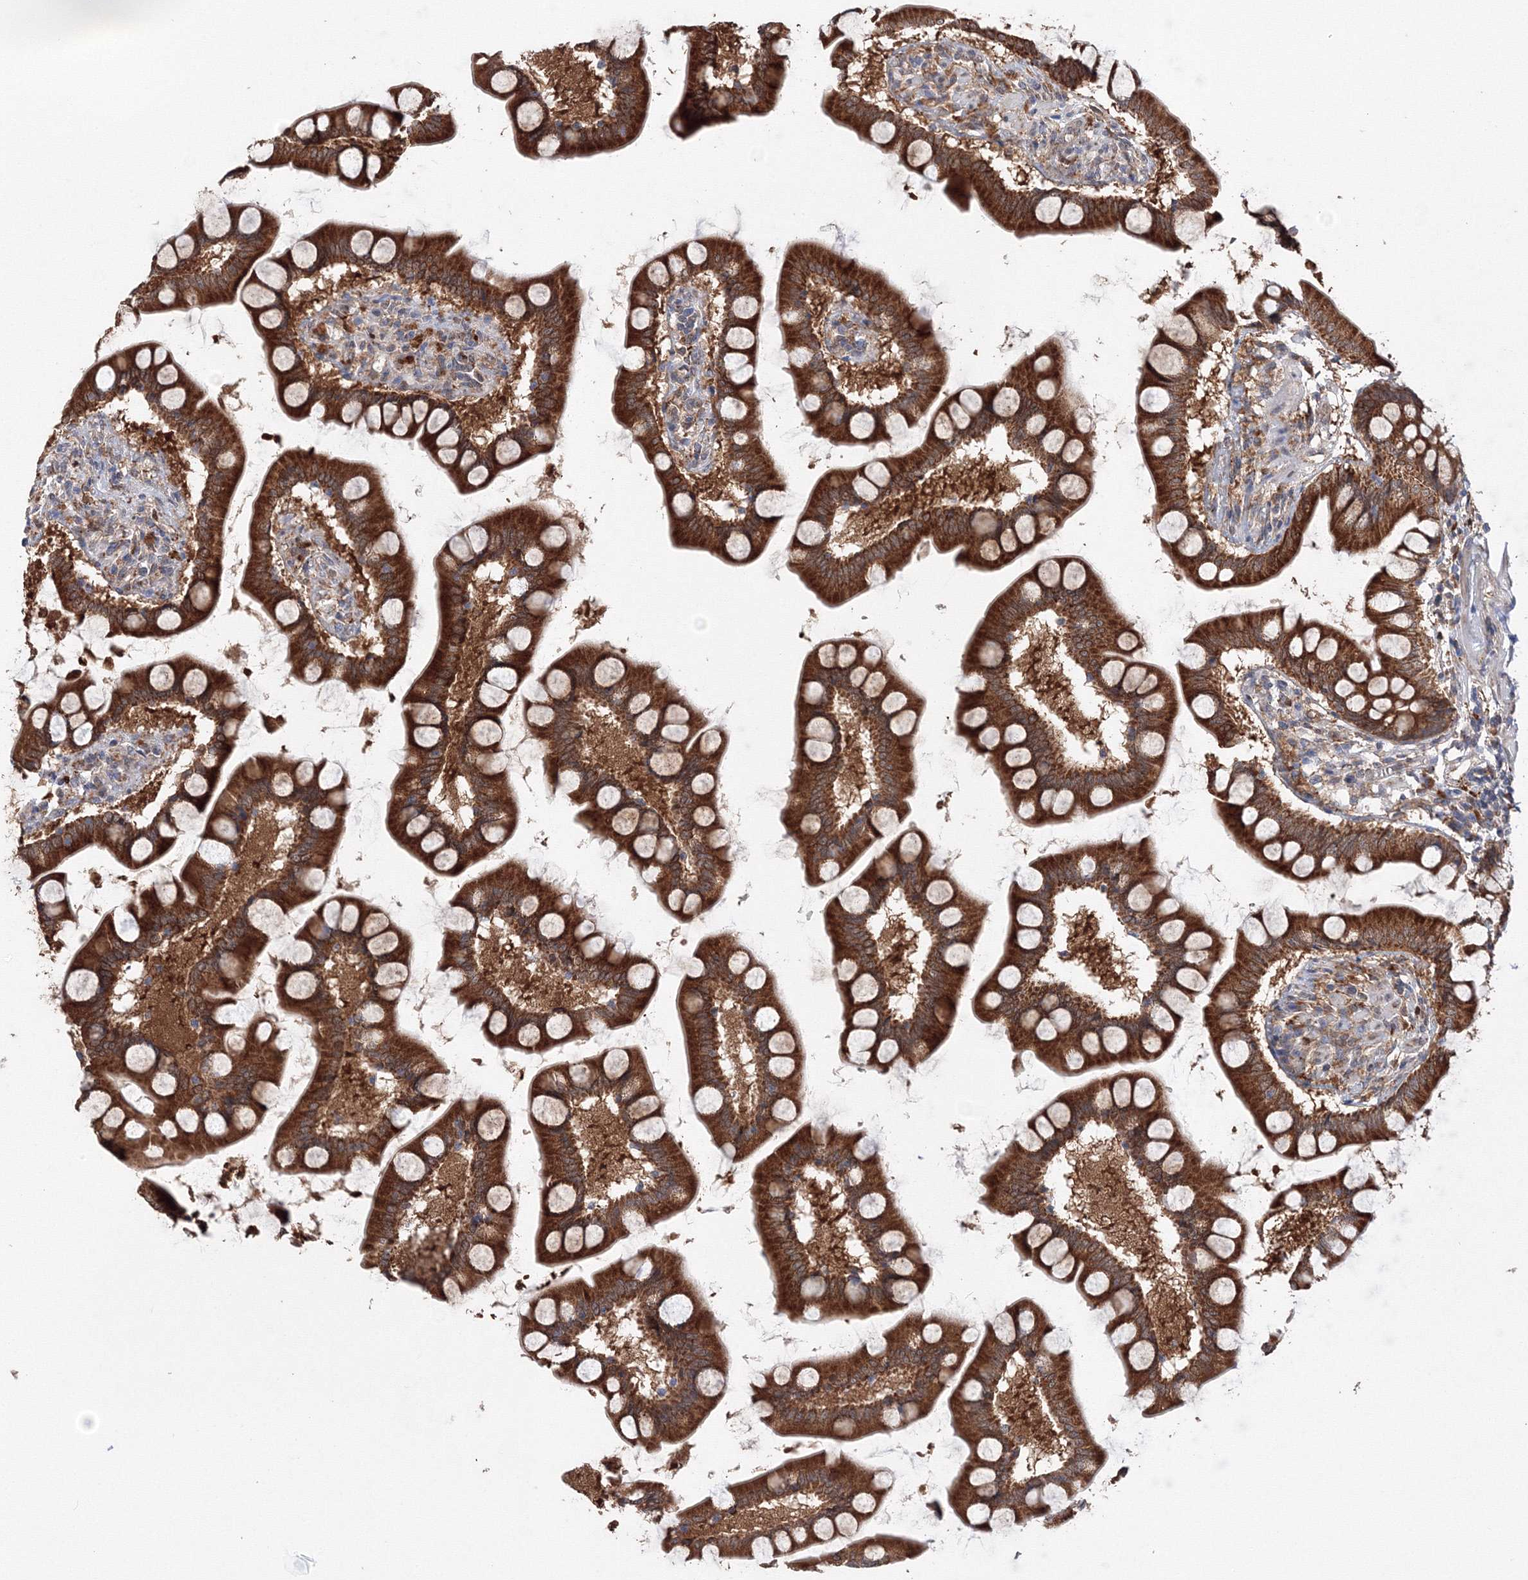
{"staining": {"intensity": "strong", "quantity": ">75%", "location": "cytoplasmic/membranous"}, "tissue": "small intestine", "cell_type": "Glandular cells", "image_type": "normal", "snomed": [{"axis": "morphology", "description": "Normal tissue, NOS"}, {"axis": "topography", "description": "Small intestine"}], "caption": "The image demonstrates immunohistochemical staining of benign small intestine. There is strong cytoplasmic/membranous positivity is appreciated in about >75% of glandular cells.", "gene": "DIS3L2", "patient": {"sex": "male", "age": 41}}